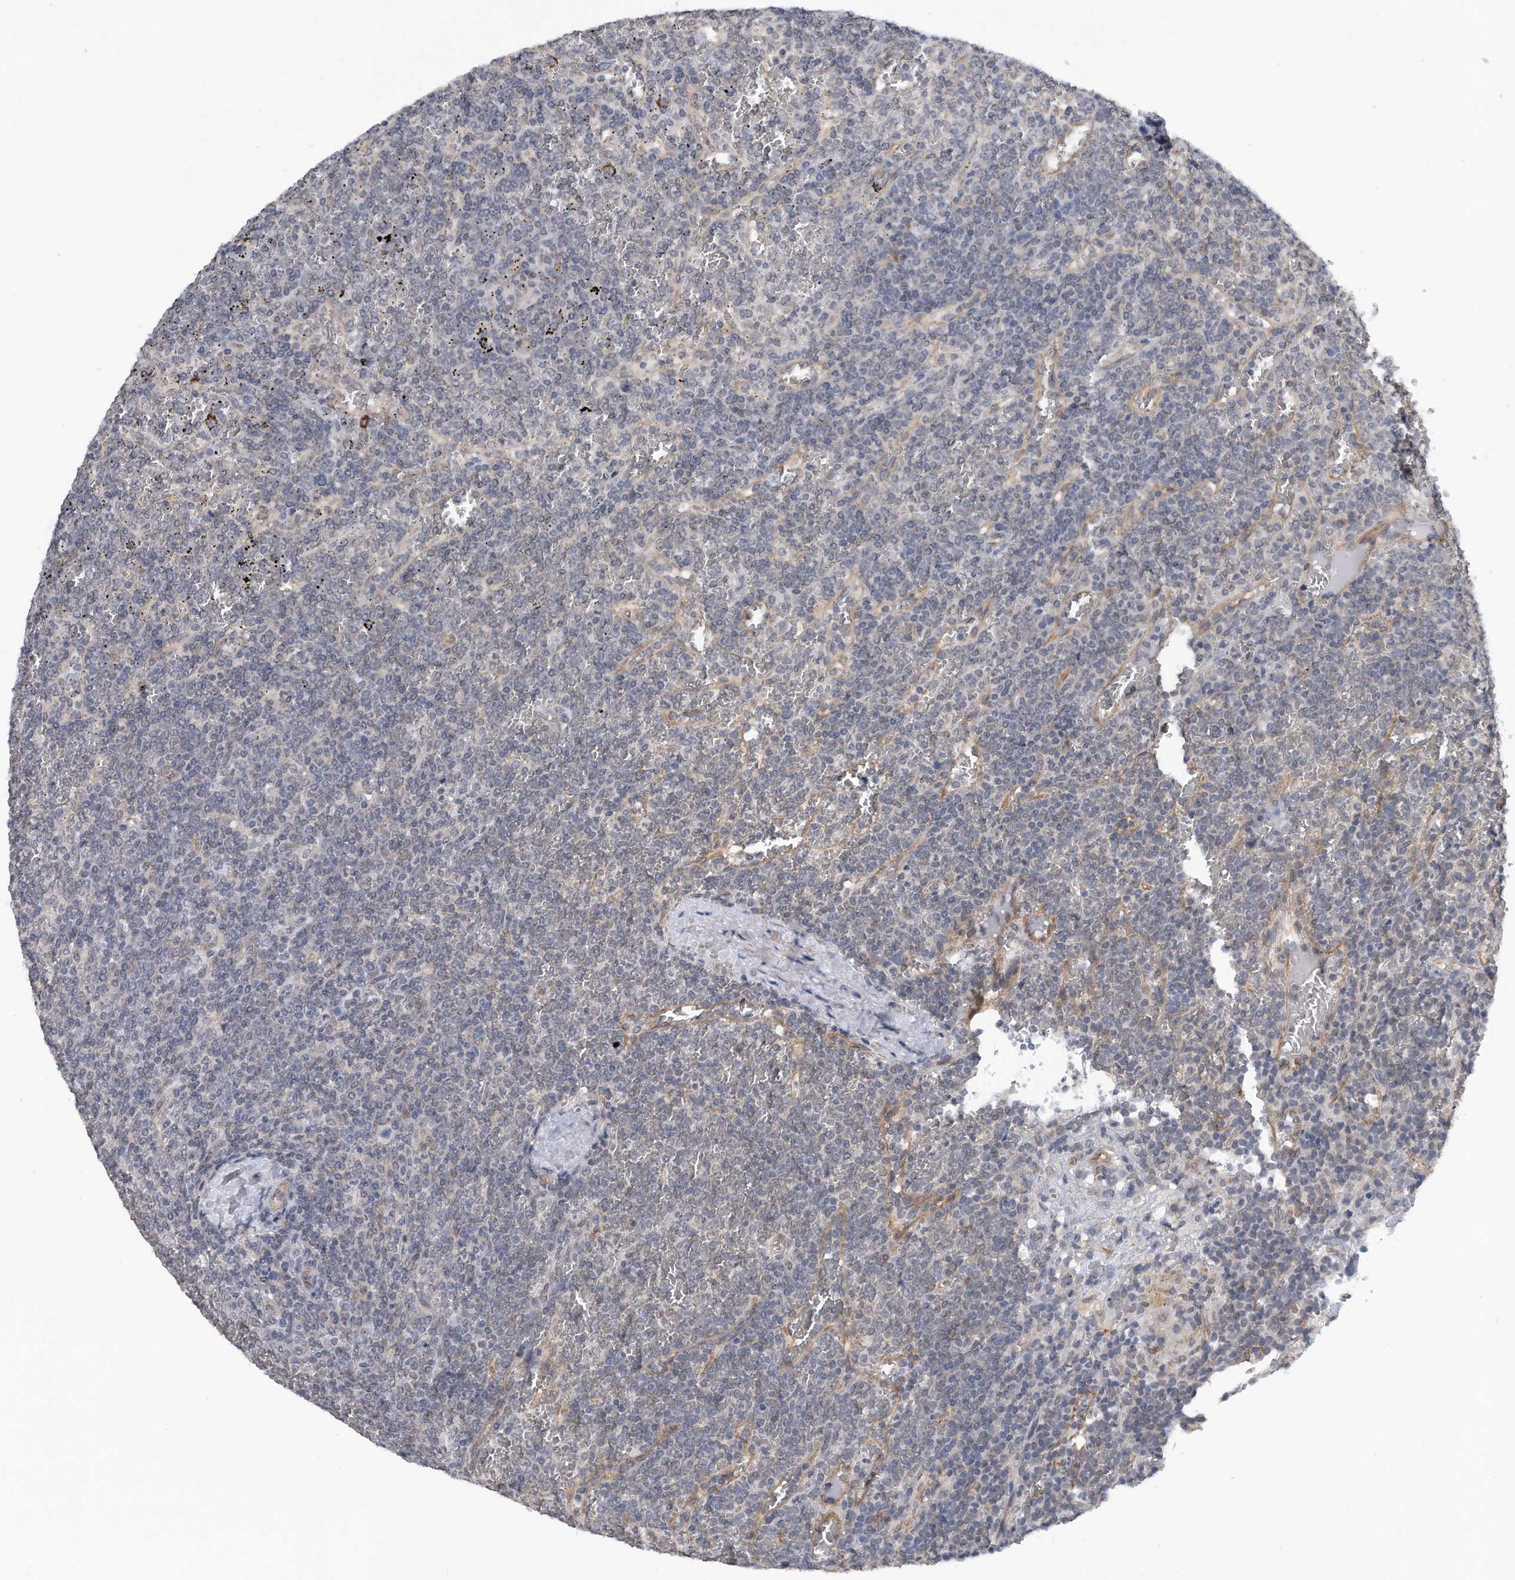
{"staining": {"intensity": "negative", "quantity": "none", "location": "none"}, "tissue": "lymphoma", "cell_type": "Tumor cells", "image_type": "cancer", "snomed": [{"axis": "morphology", "description": "Malignant lymphoma, non-Hodgkin's type, Low grade"}, {"axis": "topography", "description": "Spleen"}], "caption": "A photomicrograph of malignant lymphoma, non-Hodgkin's type (low-grade) stained for a protein reveals no brown staining in tumor cells.", "gene": "TP53INP1", "patient": {"sex": "female", "age": 19}}